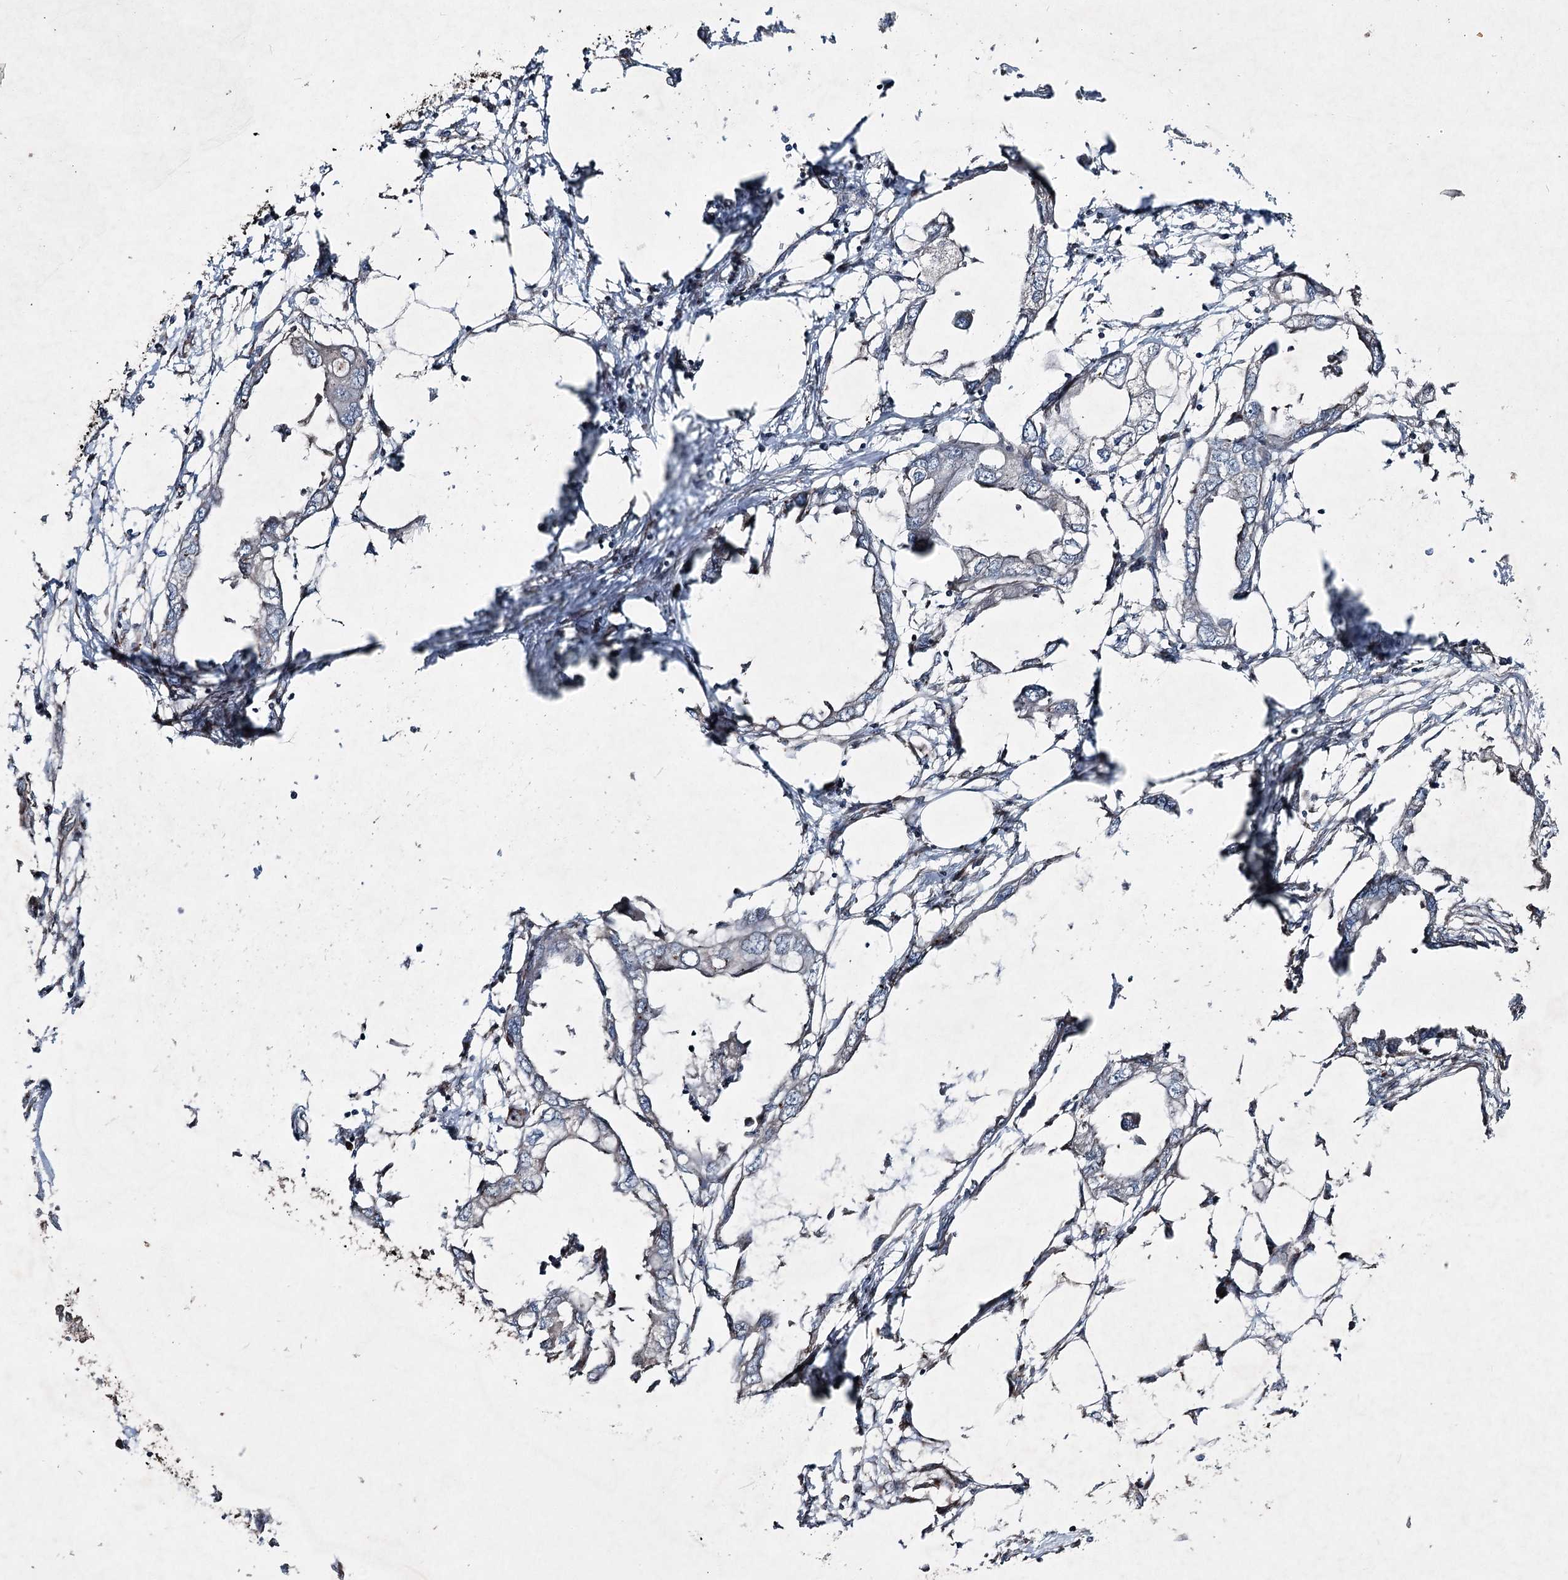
{"staining": {"intensity": "negative", "quantity": "none", "location": "none"}, "tissue": "endometrial cancer", "cell_type": "Tumor cells", "image_type": "cancer", "snomed": [{"axis": "morphology", "description": "Adenocarcinoma, NOS"}, {"axis": "morphology", "description": "Adenocarcinoma, metastatic, NOS"}, {"axis": "topography", "description": "Adipose tissue"}, {"axis": "topography", "description": "Endometrium"}], "caption": "Tumor cells are negative for protein expression in human adenocarcinoma (endometrial).", "gene": "SERINC5", "patient": {"sex": "female", "age": 67}}